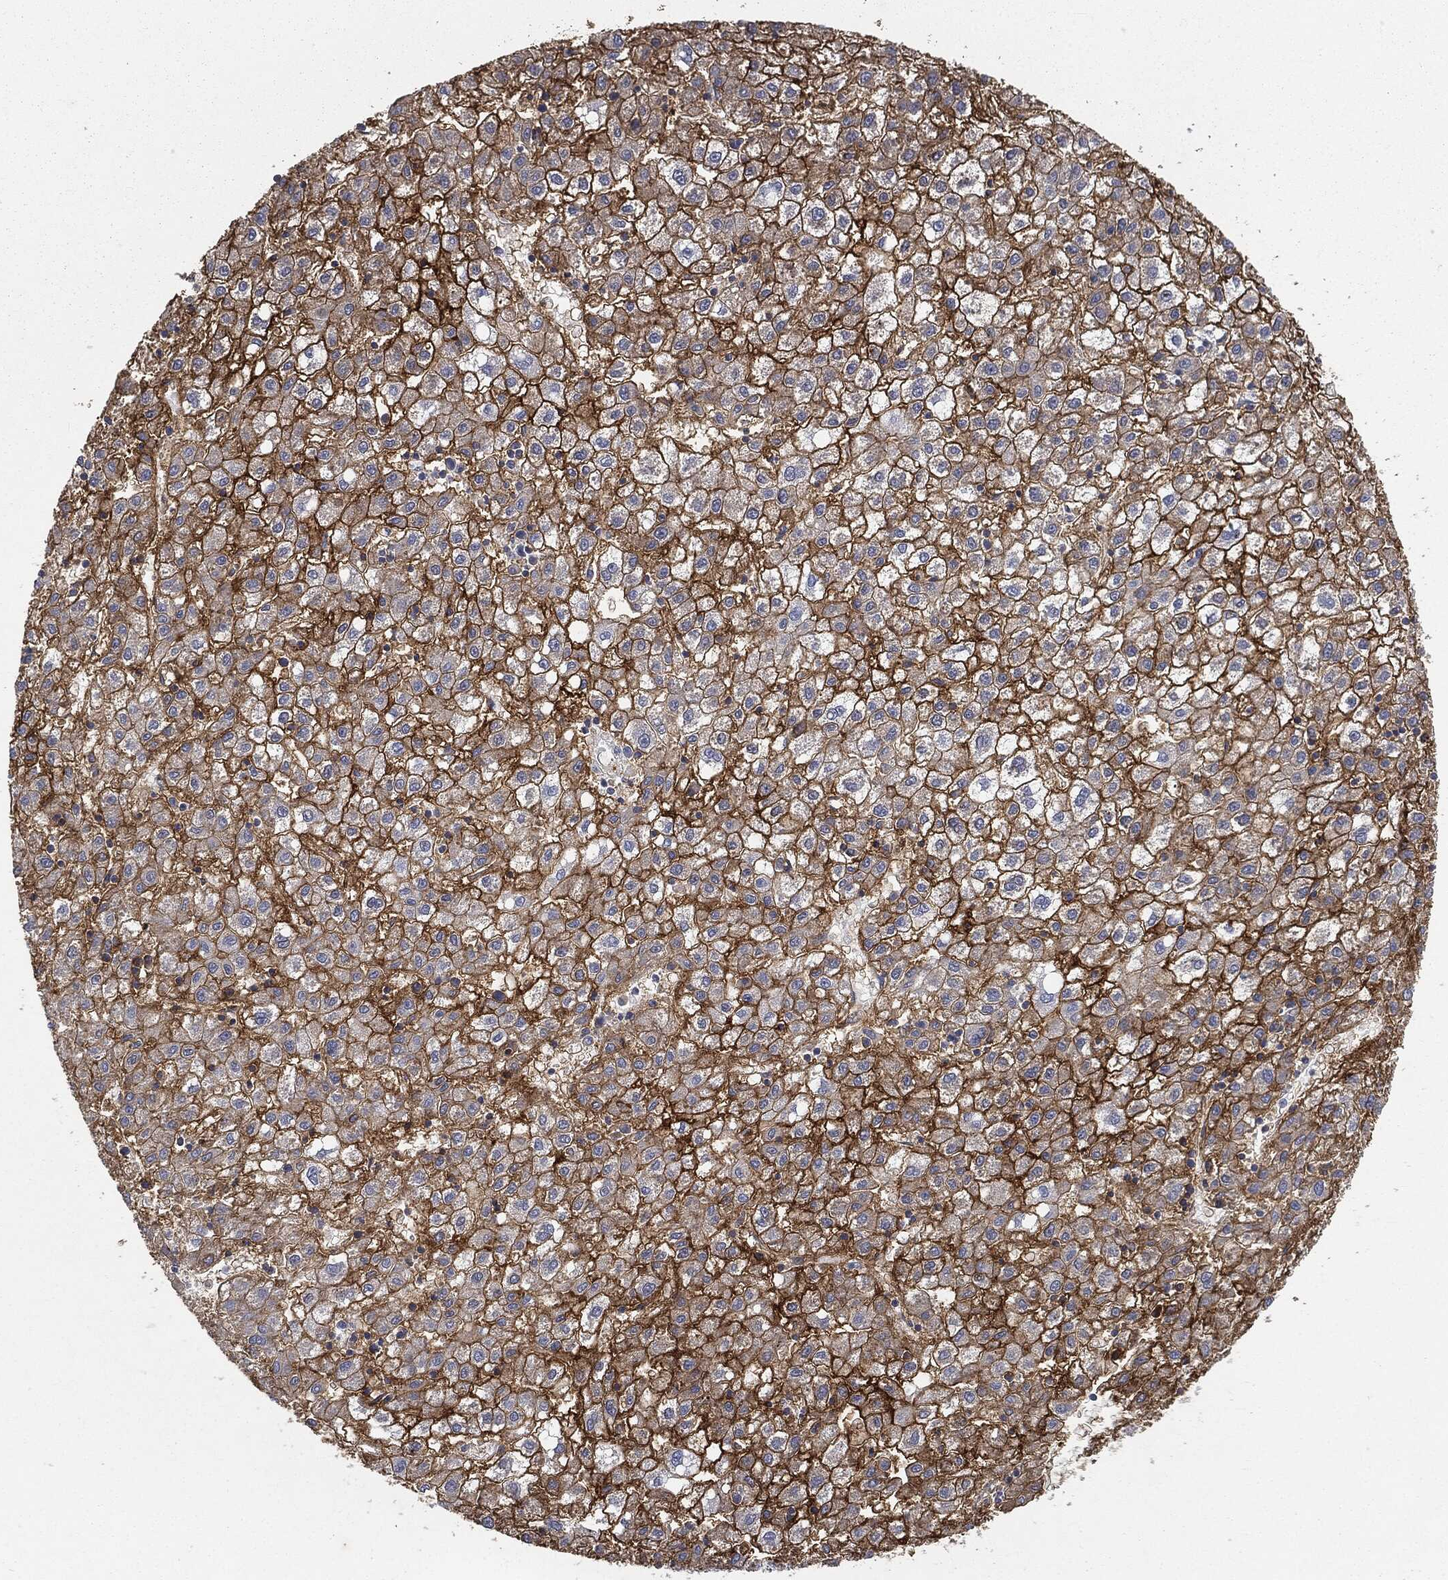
{"staining": {"intensity": "strong", "quantity": ">75%", "location": "cytoplasmic/membranous"}, "tissue": "liver cancer", "cell_type": "Tumor cells", "image_type": "cancer", "snomed": [{"axis": "morphology", "description": "Carcinoma, Hepatocellular, NOS"}, {"axis": "topography", "description": "Liver"}], "caption": "High-magnification brightfield microscopy of liver cancer (hepatocellular carcinoma) stained with DAB (3,3'-diaminobenzidine) (brown) and counterstained with hematoxylin (blue). tumor cells exhibit strong cytoplasmic/membranous expression is seen in approximately>75% of cells.", "gene": "SLC2A2", "patient": {"sex": "male", "age": 72}}